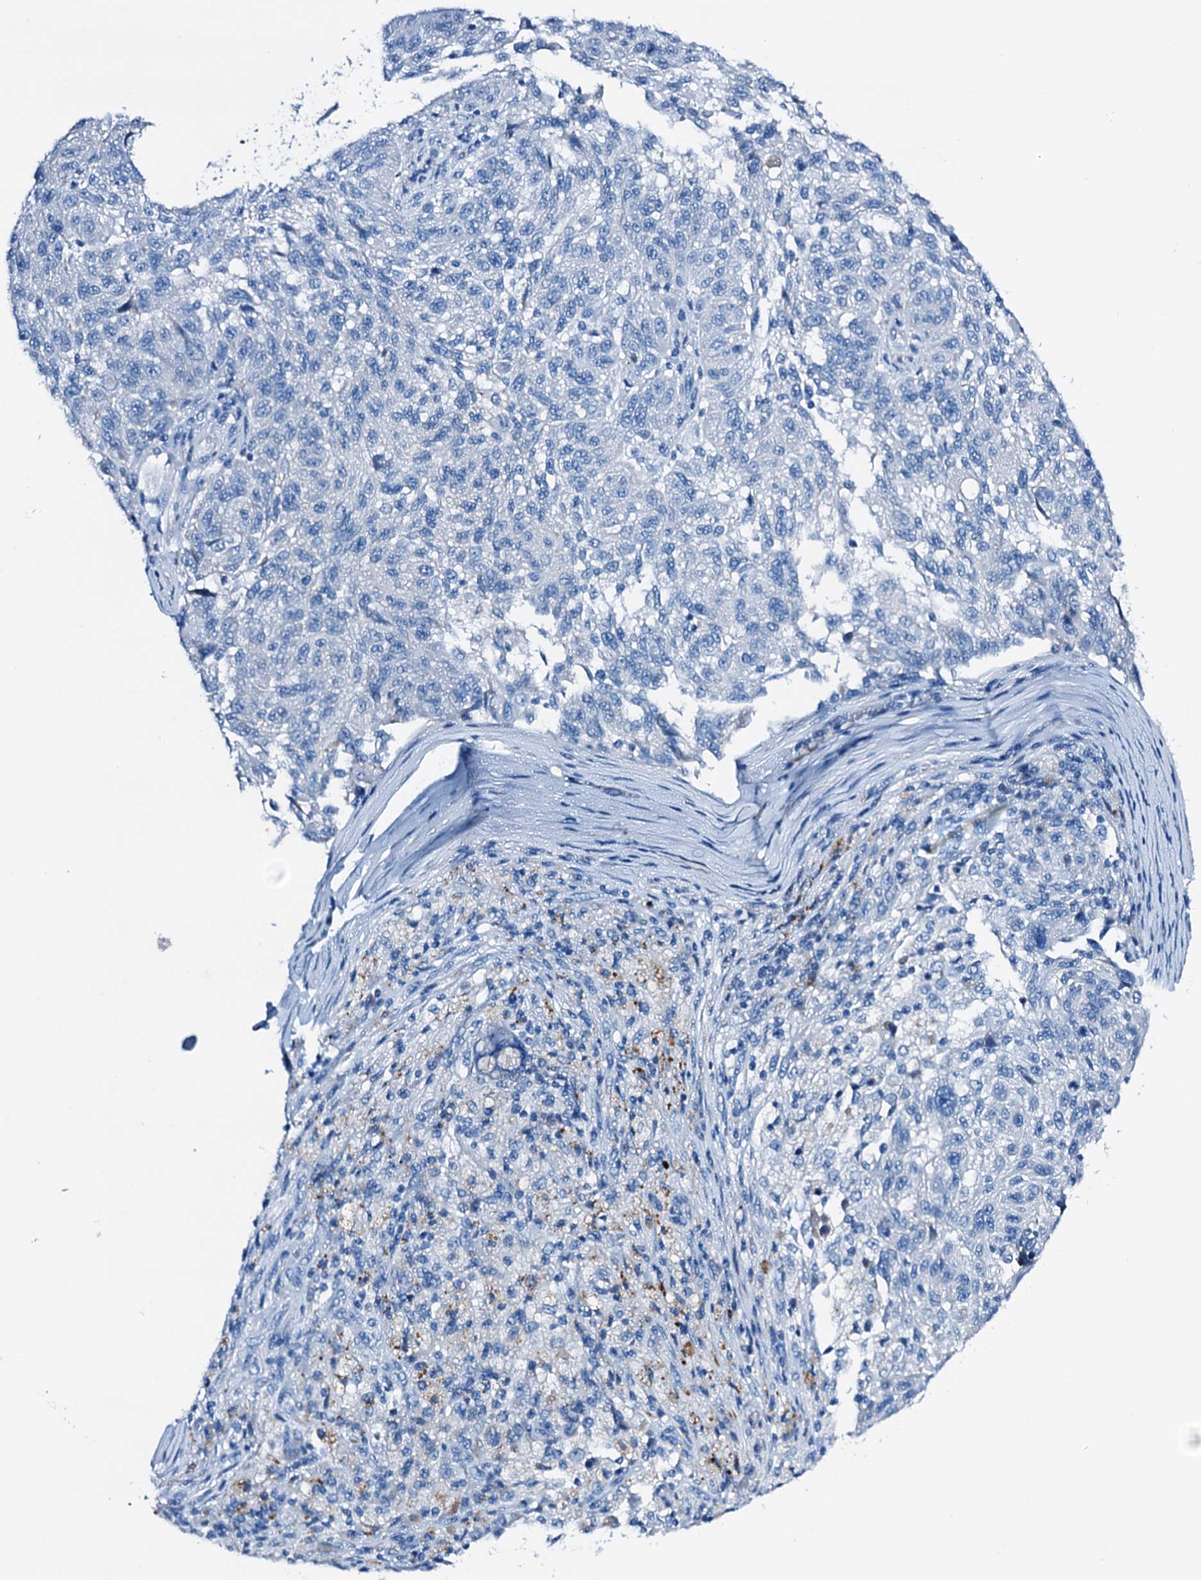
{"staining": {"intensity": "negative", "quantity": "none", "location": "none"}, "tissue": "melanoma", "cell_type": "Tumor cells", "image_type": "cancer", "snomed": [{"axis": "morphology", "description": "Malignant melanoma, NOS"}, {"axis": "topography", "description": "Skin"}], "caption": "Melanoma stained for a protein using immunohistochemistry exhibits no expression tumor cells.", "gene": "C1QTNF4", "patient": {"sex": "male", "age": 53}}